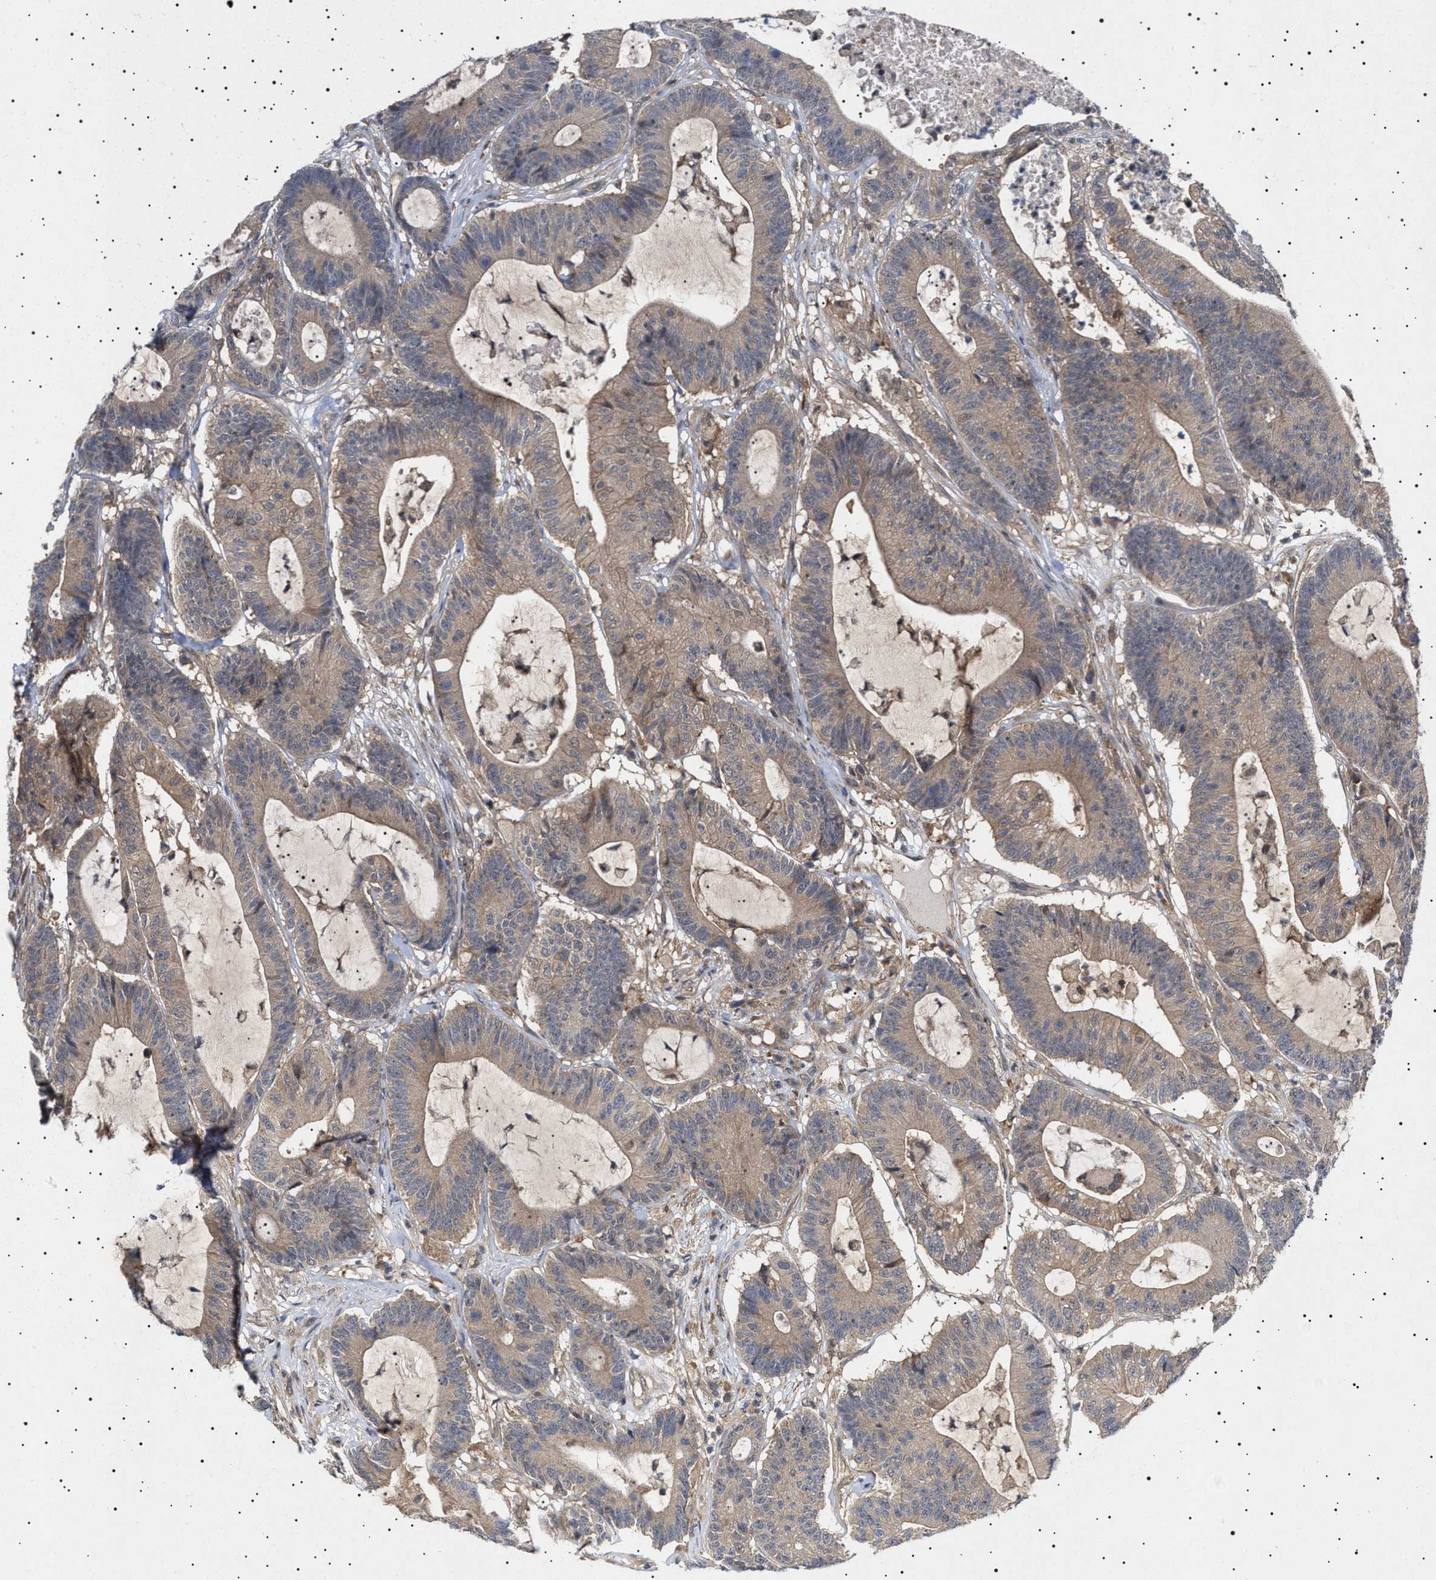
{"staining": {"intensity": "weak", "quantity": ">75%", "location": "cytoplasmic/membranous"}, "tissue": "colorectal cancer", "cell_type": "Tumor cells", "image_type": "cancer", "snomed": [{"axis": "morphology", "description": "Adenocarcinoma, NOS"}, {"axis": "topography", "description": "Colon"}], "caption": "A photomicrograph of colorectal cancer stained for a protein shows weak cytoplasmic/membranous brown staining in tumor cells.", "gene": "NPLOC4", "patient": {"sex": "female", "age": 84}}